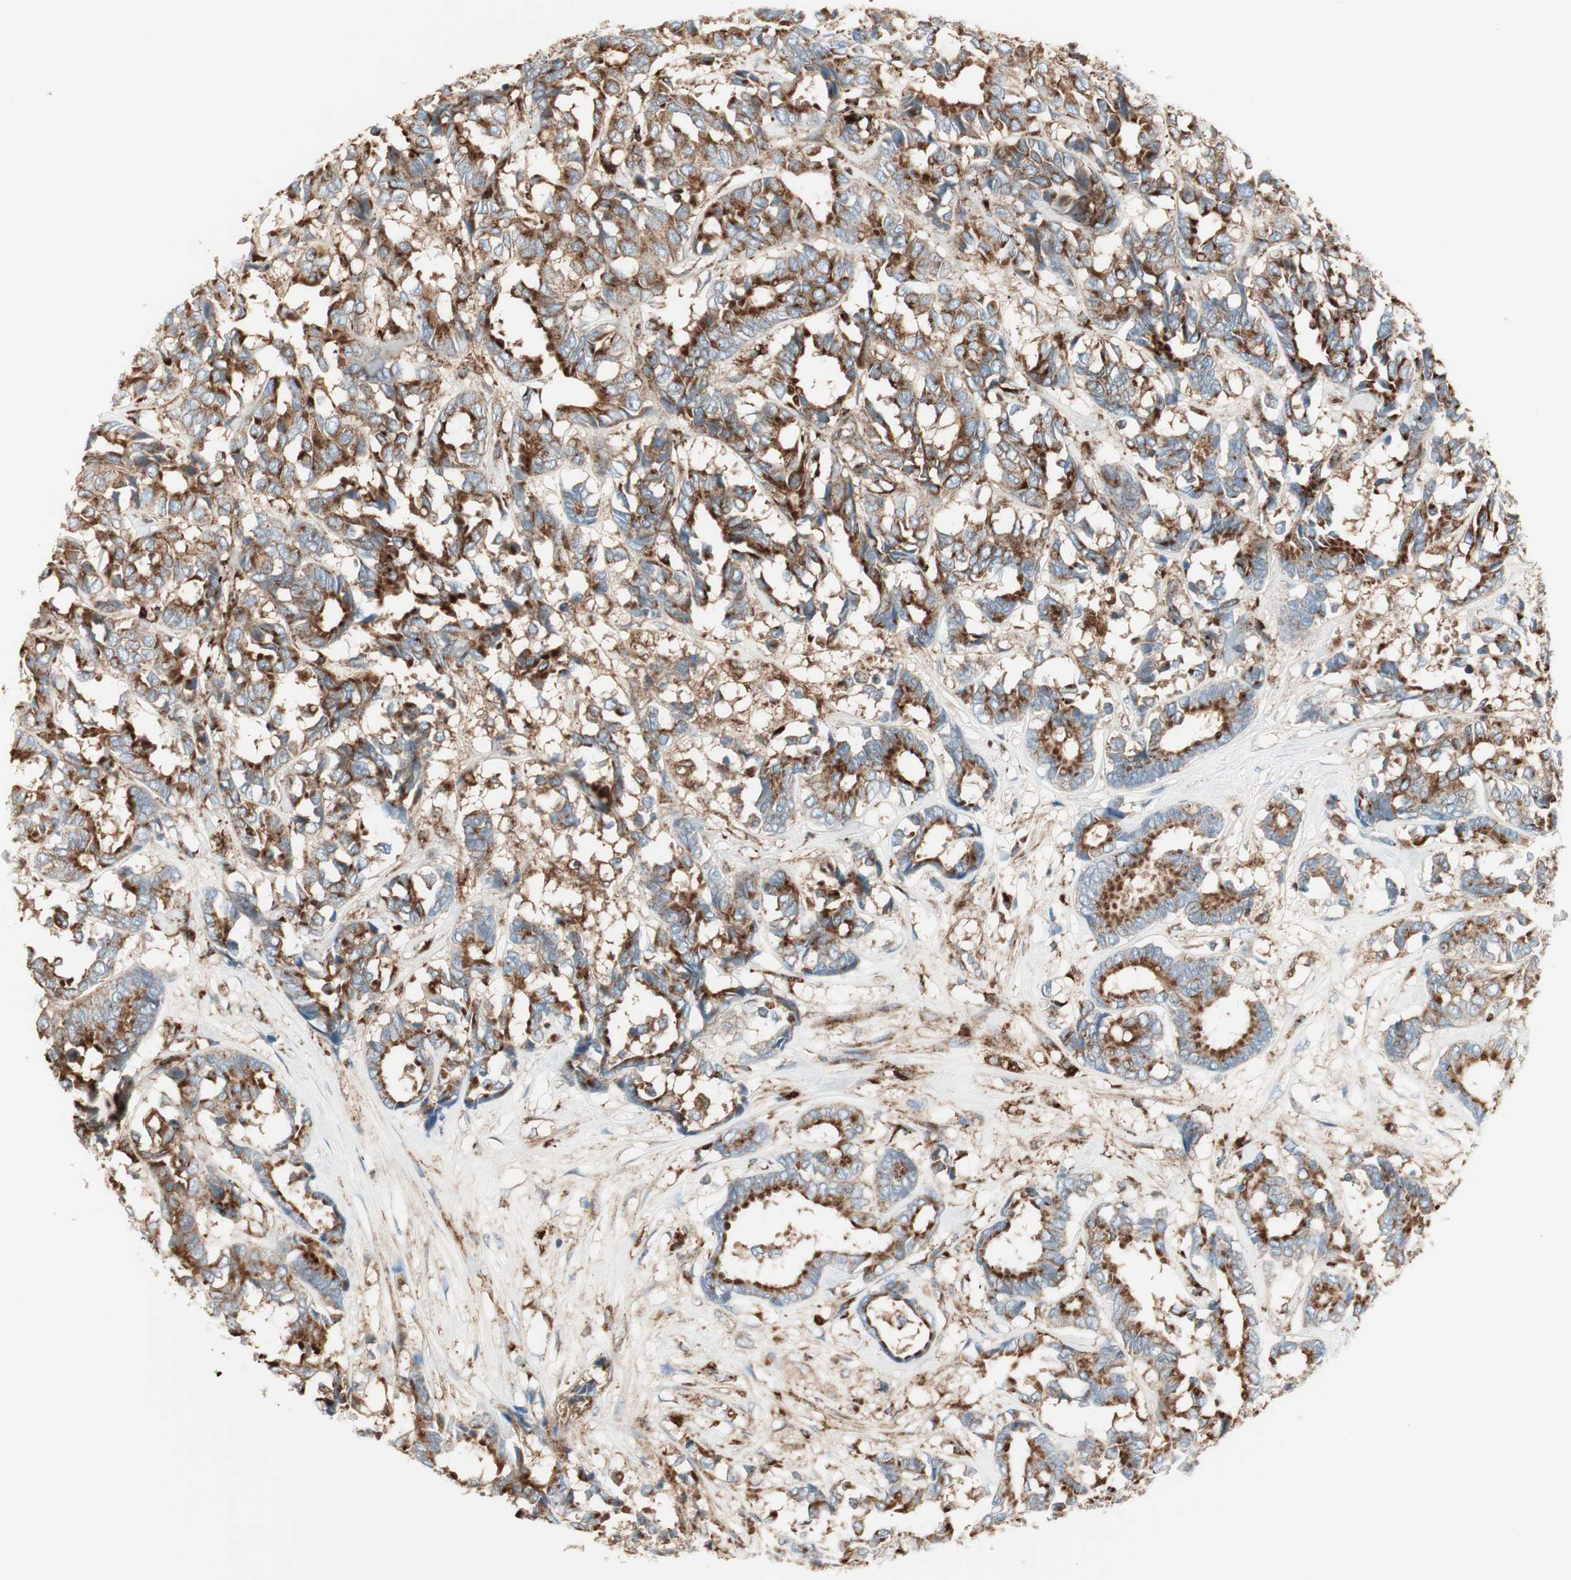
{"staining": {"intensity": "moderate", "quantity": ">75%", "location": "cytoplasmic/membranous"}, "tissue": "breast cancer", "cell_type": "Tumor cells", "image_type": "cancer", "snomed": [{"axis": "morphology", "description": "Duct carcinoma"}, {"axis": "topography", "description": "Breast"}], "caption": "A photomicrograph of infiltrating ductal carcinoma (breast) stained for a protein exhibits moderate cytoplasmic/membranous brown staining in tumor cells. (DAB IHC, brown staining for protein, blue staining for nuclei).", "gene": "ATP6V1G1", "patient": {"sex": "female", "age": 87}}